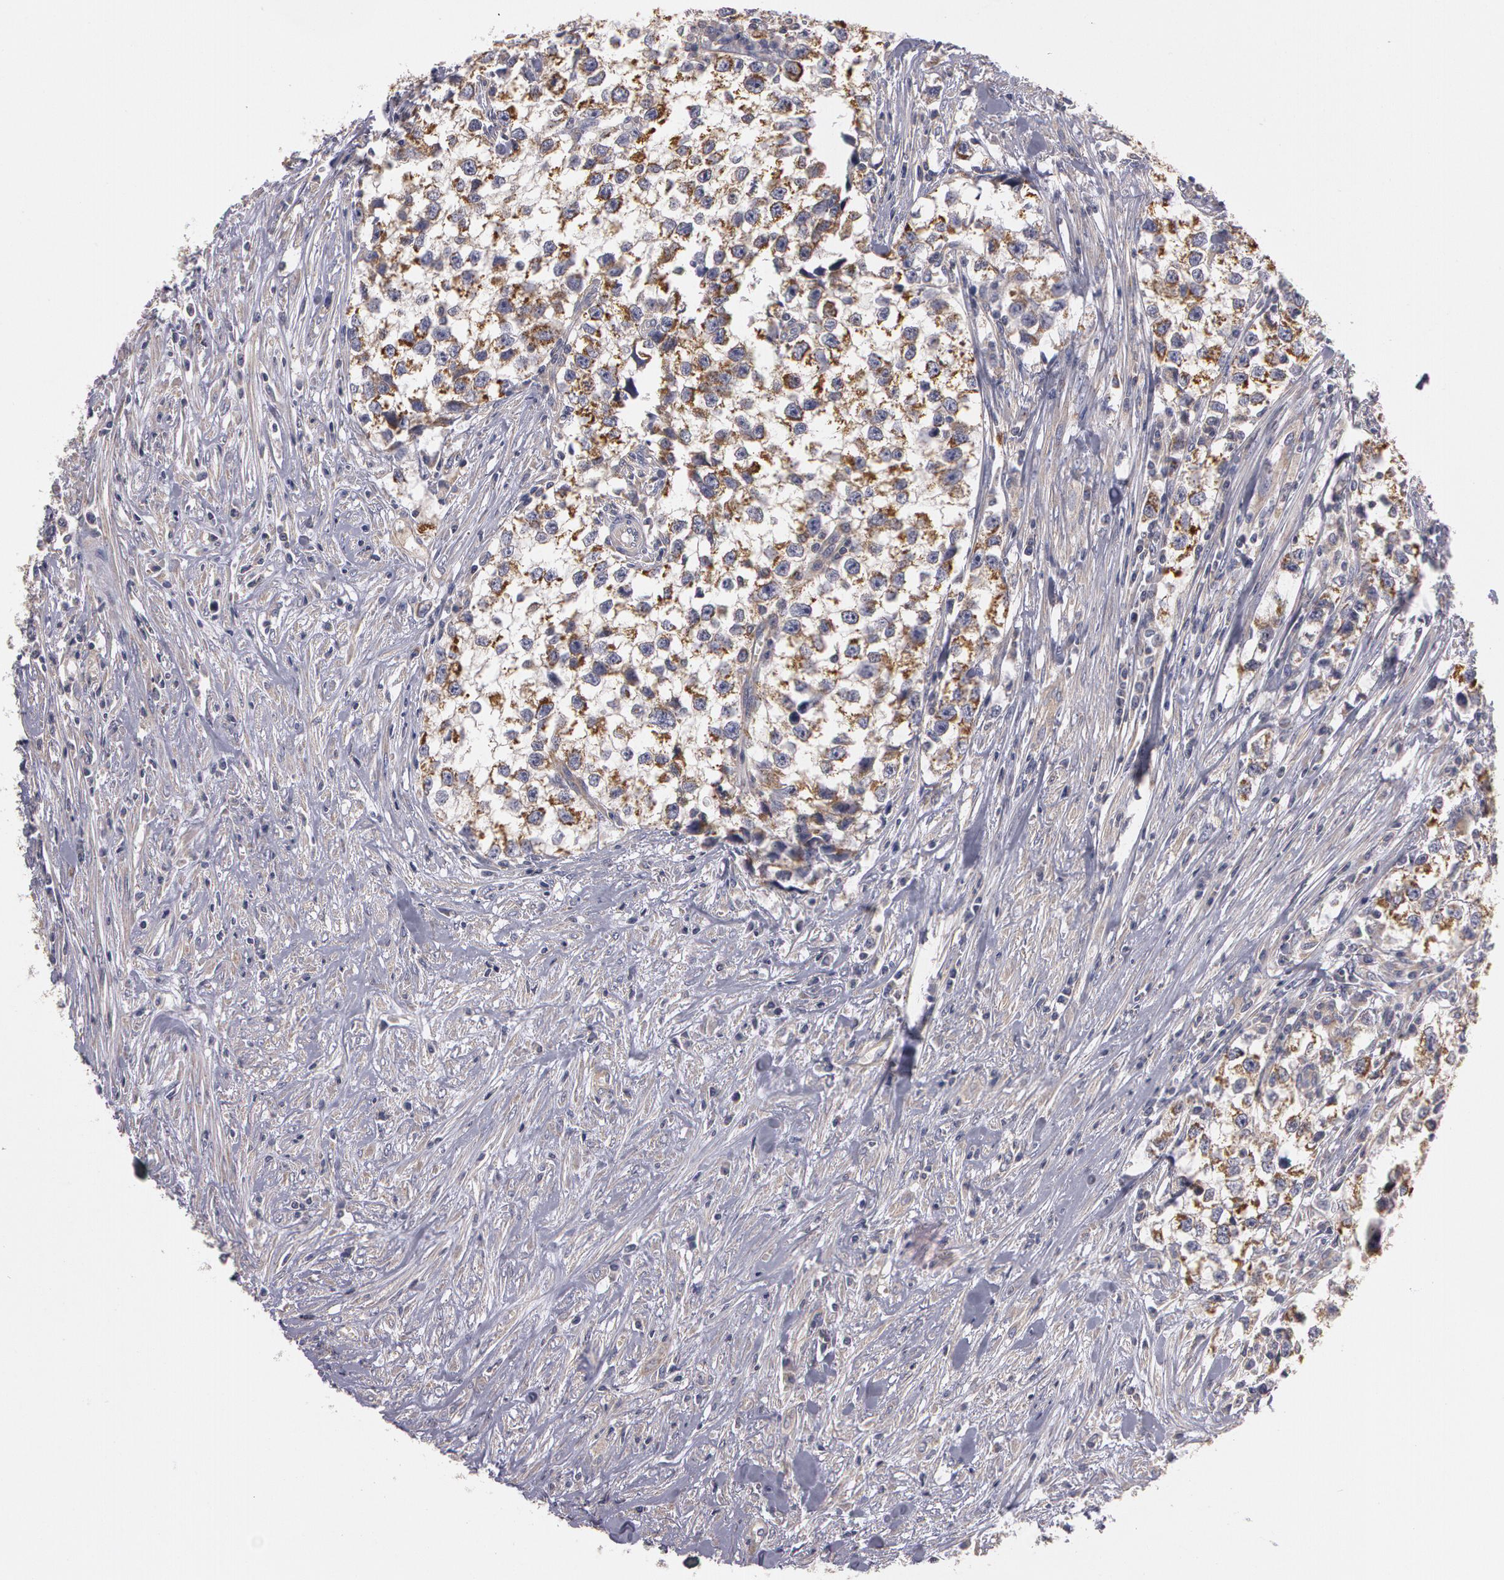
{"staining": {"intensity": "moderate", "quantity": "25%-75%", "location": "cytoplasmic/membranous"}, "tissue": "testis cancer", "cell_type": "Tumor cells", "image_type": "cancer", "snomed": [{"axis": "morphology", "description": "Seminoma, NOS"}, {"axis": "morphology", "description": "Carcinoma, Embryonal, NOS"}, {"axis": "topography", "description": "Testis"}], "caption": "An immunohistochemistry image of tumor tissue is shown. Protein staining in brown highlights moderate cytoplasmic/membranous positivity in testis embryonal carcinoma within tumor cells. The protein of interest is shown in brown color, while the nuclei are stained blue.", "gene": "NEK9", "patient": {"sex": "male", "age": 30}}